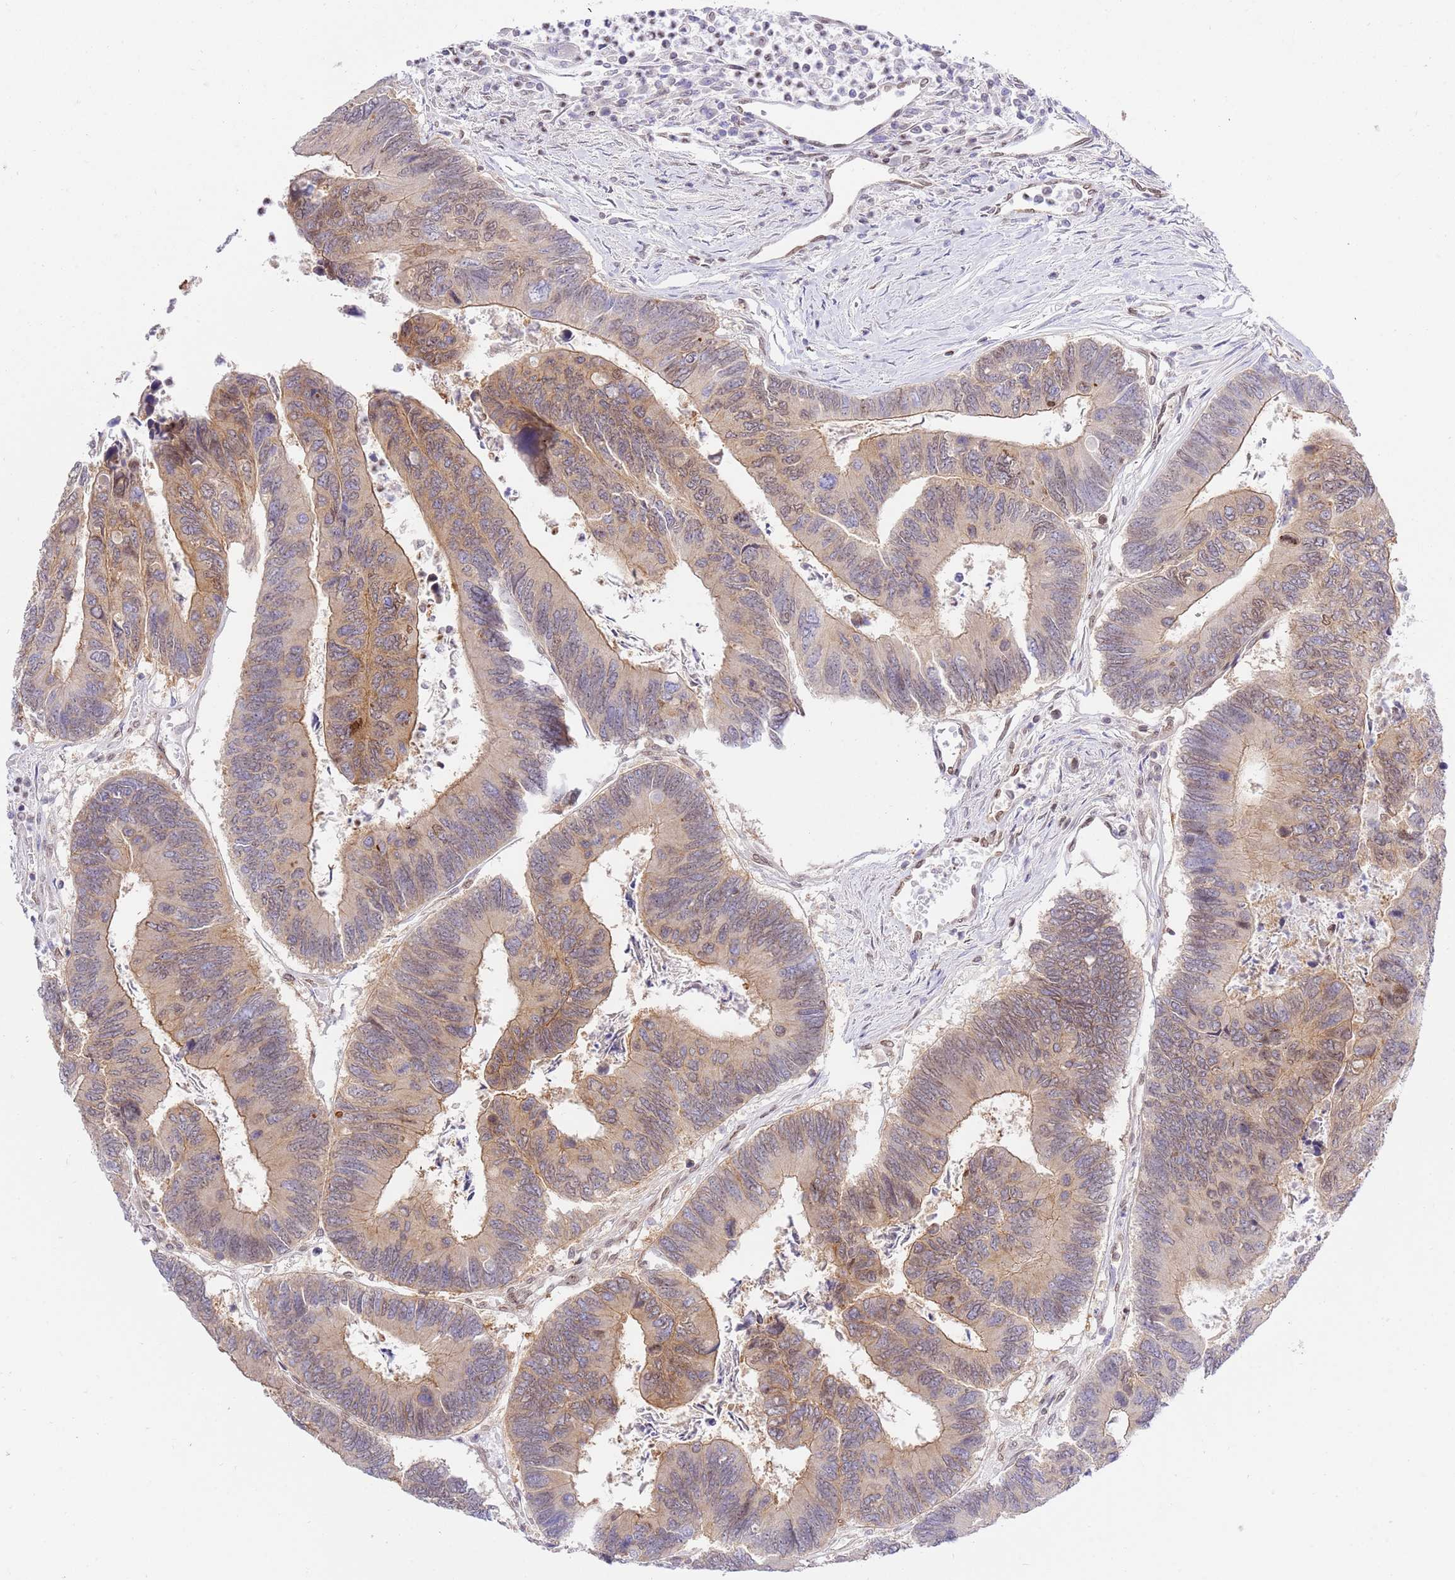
{"staining": {"intensity": "weak", "quantity": "25%-75%", "location": "cytoplasmic/membranous"}, "tissue": "colorectal cancer", "cell_type": "Tumor cells", "image_type": "cancer", "snomed": [{"axis": "morphology", "description": "Adenocarcinoma, NOS"}, {"axis": "topography", "description": "Colon"}], "caption": "Human adenocarcinoma (colorectal) stained with a brown dye exhibits weak cytoplasmic/membranous positive expression in about 25%-75% of tumor cells.", "gene": "TRIM37", "patient": {"sex": "female", "age": 67}}